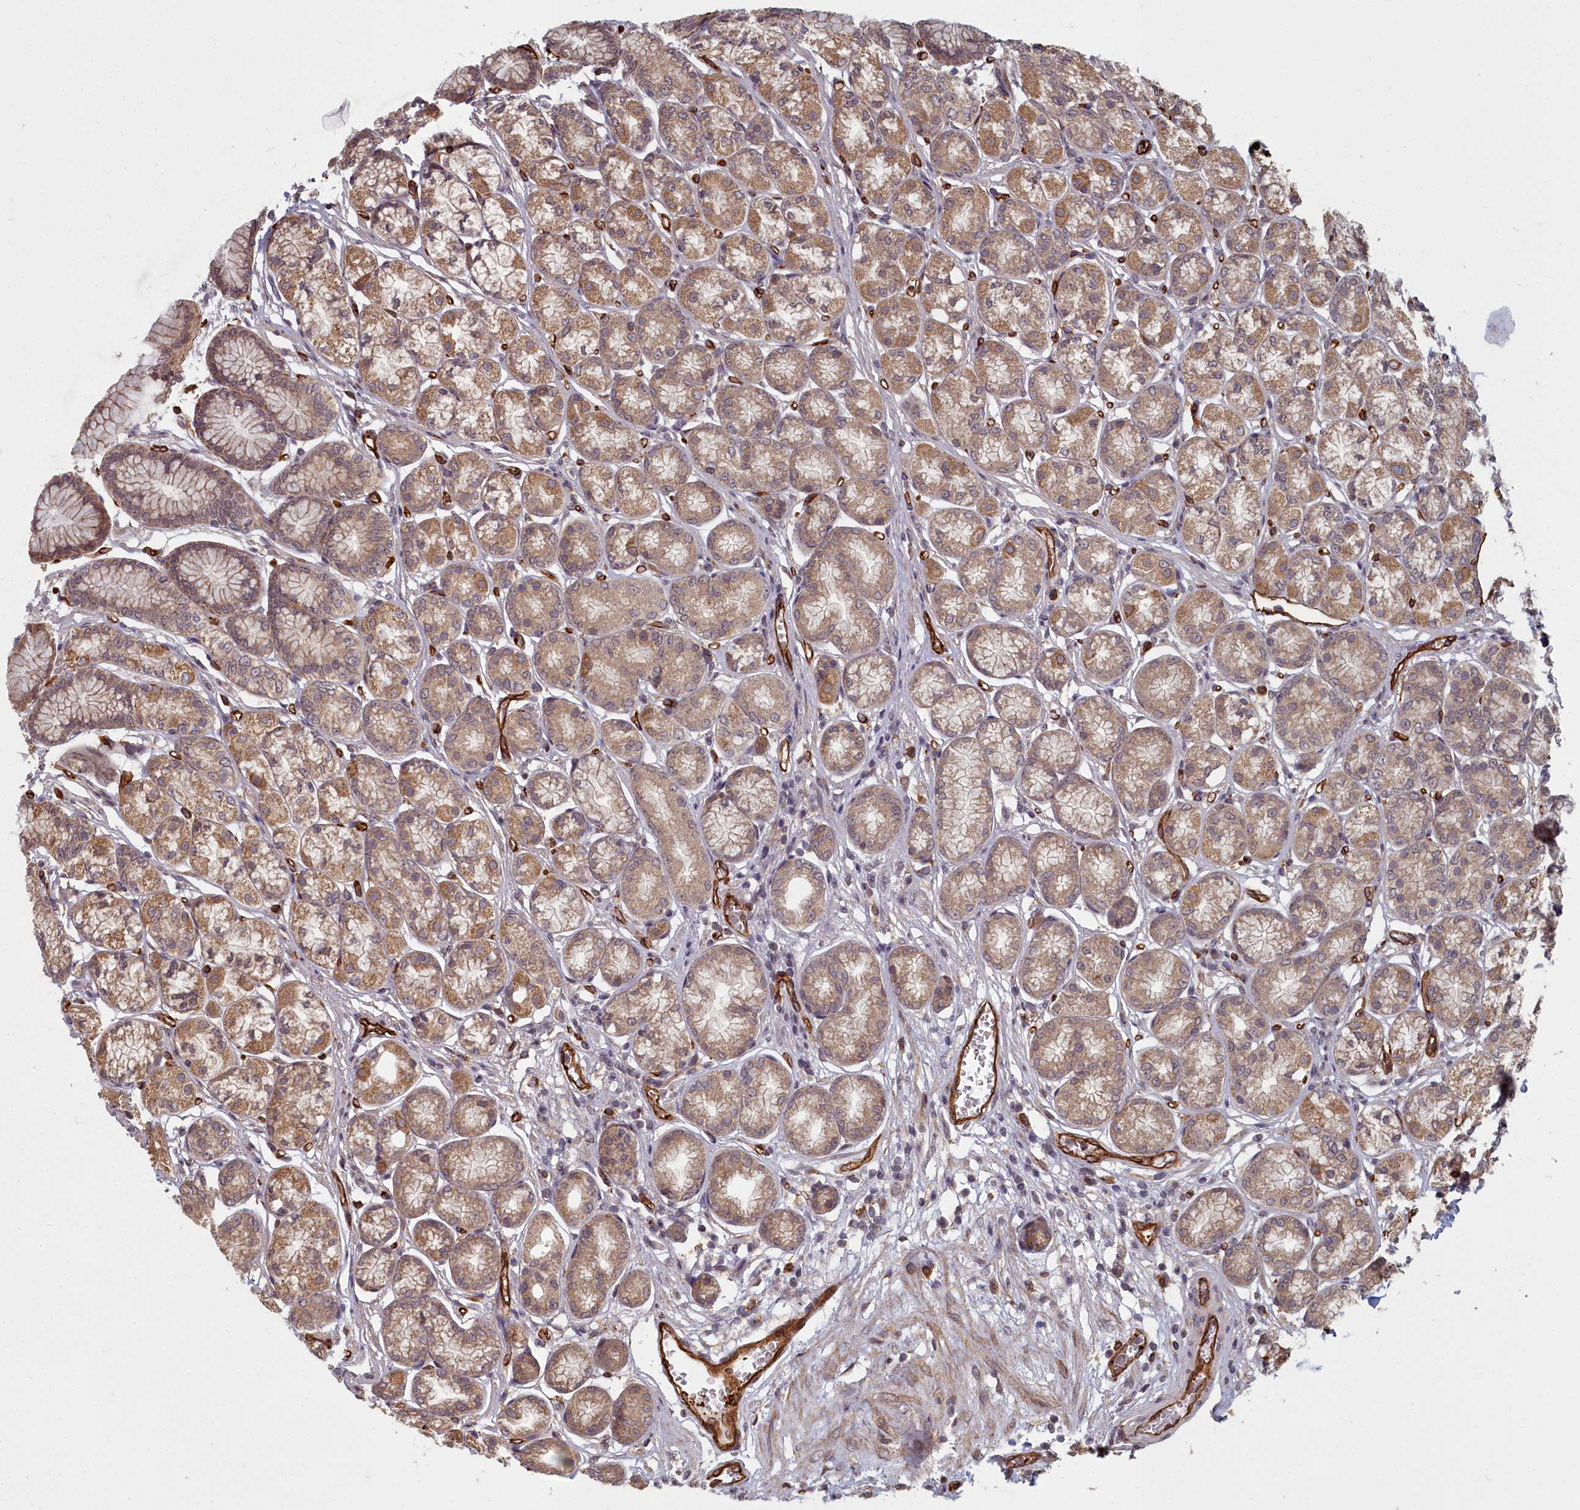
{"staining": {"intensity": "strong", "quantity": "25%-75%", "location": "cytoplasmic/membranous"}, "tissue": "stomach", "cell_type": "Glandular cells", "image_type": "normal", "snomed": [{"axis": "morphology", "description": "Normal tissue, NOS"}, {"axis": "morphology", "description": "Adenocarcinoma, NOS"}, {"axis": "morphology", "description": "Adenocarcinoma, High grade"}, {"axis": "topography", "description": "Stomach, upper"}, {"axis": "topography", "description": "Stomach"}], "caption": "Immunohistochemistry micrograph of benign stomach stained for a protein (brown), which displays high levels of strong cytoplasmic/membranous expression in approximately 25%-75% of glandular cells.", "gene": "TSPYL4", "patient": {"sex": "female", "age": 65}}